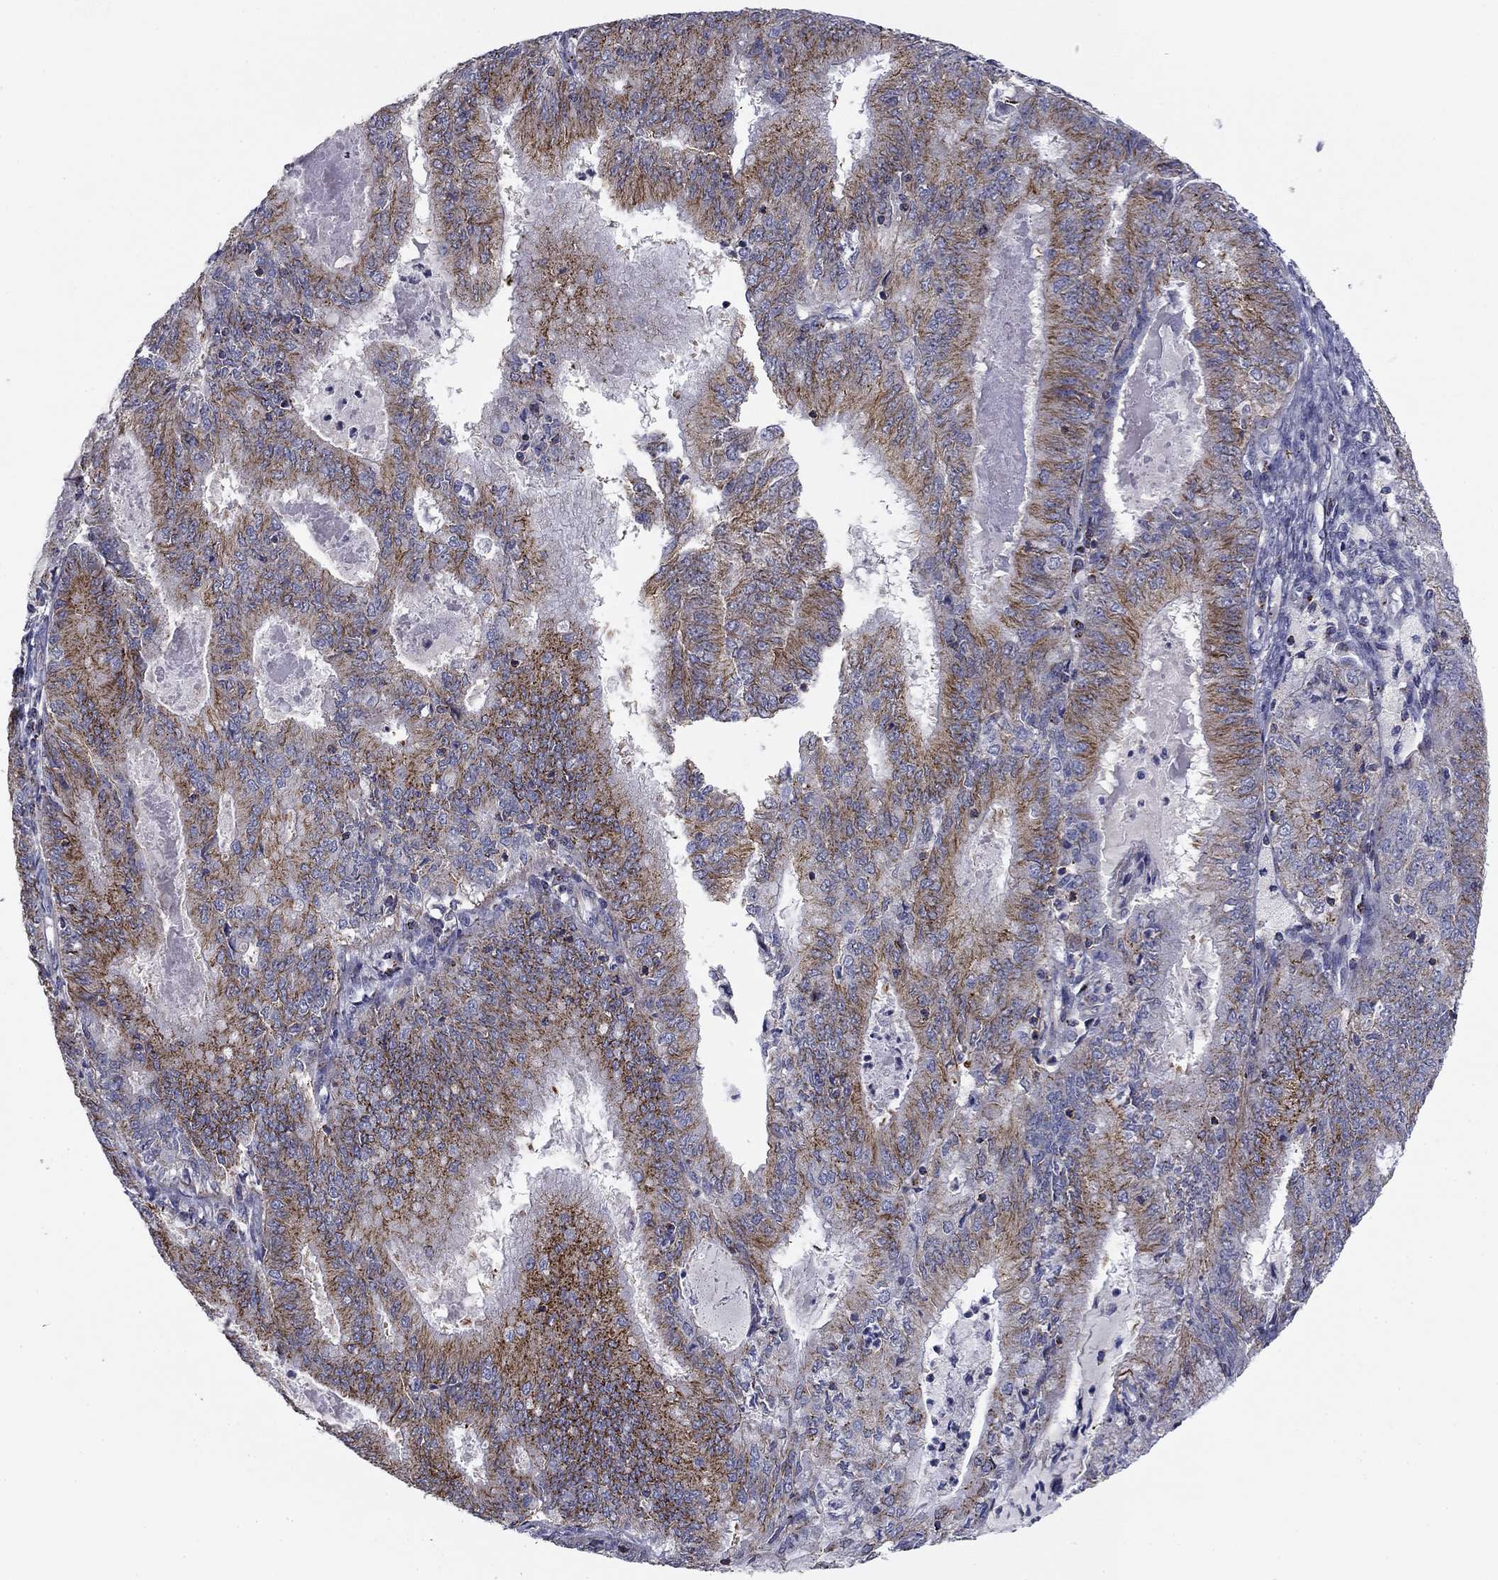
{"staining": {"intensity": "strong", "quantity": ">75%", "location": "cytoplasmic/membranous"}, "tissue": "endometrial cancer", "cell_type": "Tumor cells", "image_type": "cancer", "snomed": [{"axis": "morphology", "description": "Adenocarcinoma, NOS"}, {"axis": "topography", "description": "Endometrium"}], "caption": "Strong cytoplasmic/membranous expression for a protein is seen in about >75% of tumor cells of endometrial adenocarcinoma using immunohistochemistry.", "gene": "SEPTIN3", "patient": {"sex": "female", "age": 57}}